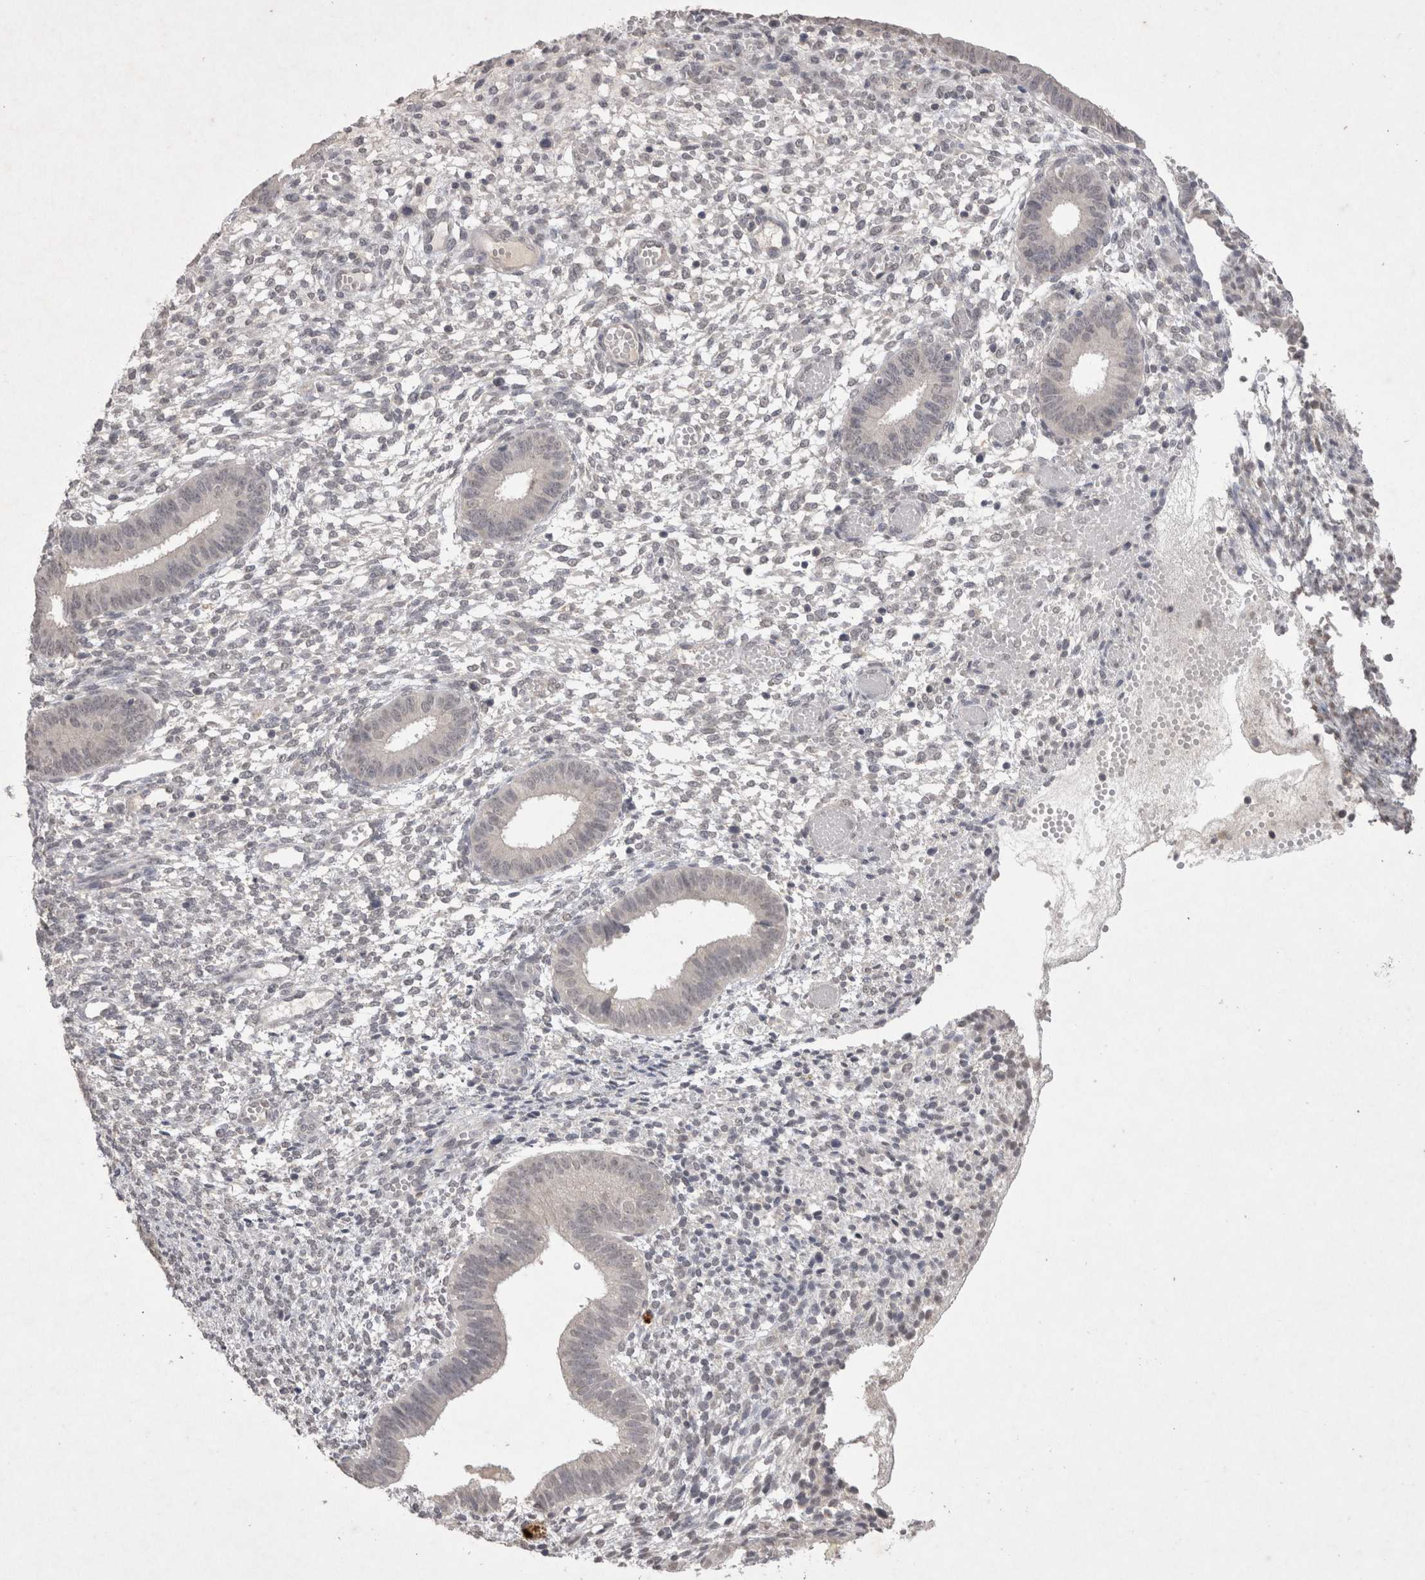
{"staining": {"intensity": "negative", "quantity": "none", "location": "none"}, "tissue": "endometrium", "cell_type": "Cells in endometrial stroma", "image_type": "normal", "snomed": [{"axis": "morphology", "description": "Normal tissue, NOS"}, {"axis": "topography", "description": "Endometrium"}], "caption": "Immunohistochemistry (IHC) of unremarkable human endometrium demonstrates no positivity in cells in endometrial stroma.", "gene": "LYVE1", "patient": {"sex": "female", "age": 46}}